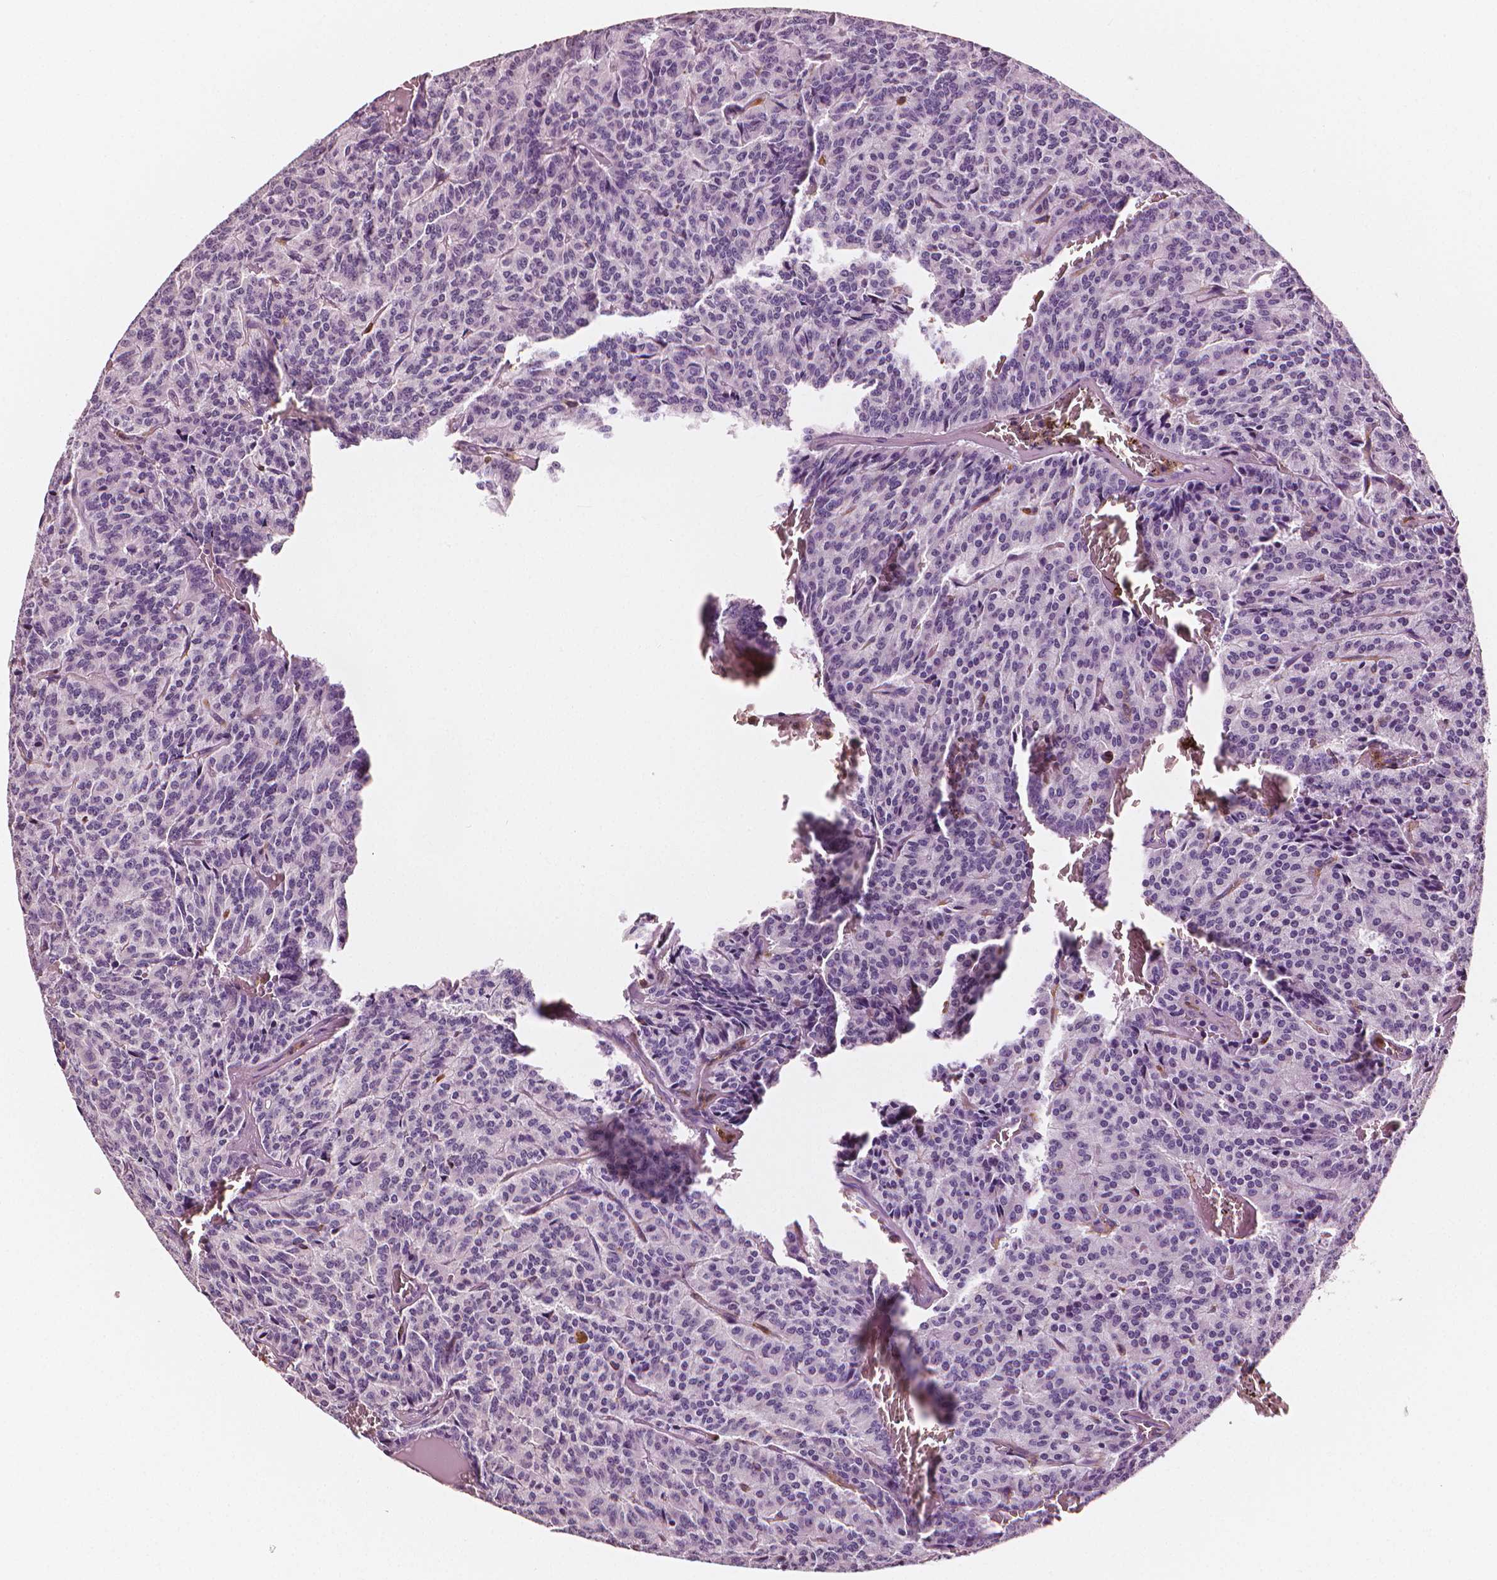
{"staining": {"intensity": "negative", "quantity": "none", "location": "none"}, "tissue": "carcinoid", "cell_type": "Tumor cells", "image_type": "cancer", "snomed": [{"axis": "morphology", "description": "Carcinoid, malignant, NOS"}, {"axis": "topography", "description": "Lung"}], "caption": "IHC histopathology image of malignant carcinoid stained for a protein (brown), which displays no positivity in tumor cells.", "gene": "PTPRC", "patient": {"sex": "male", "age": 70}}